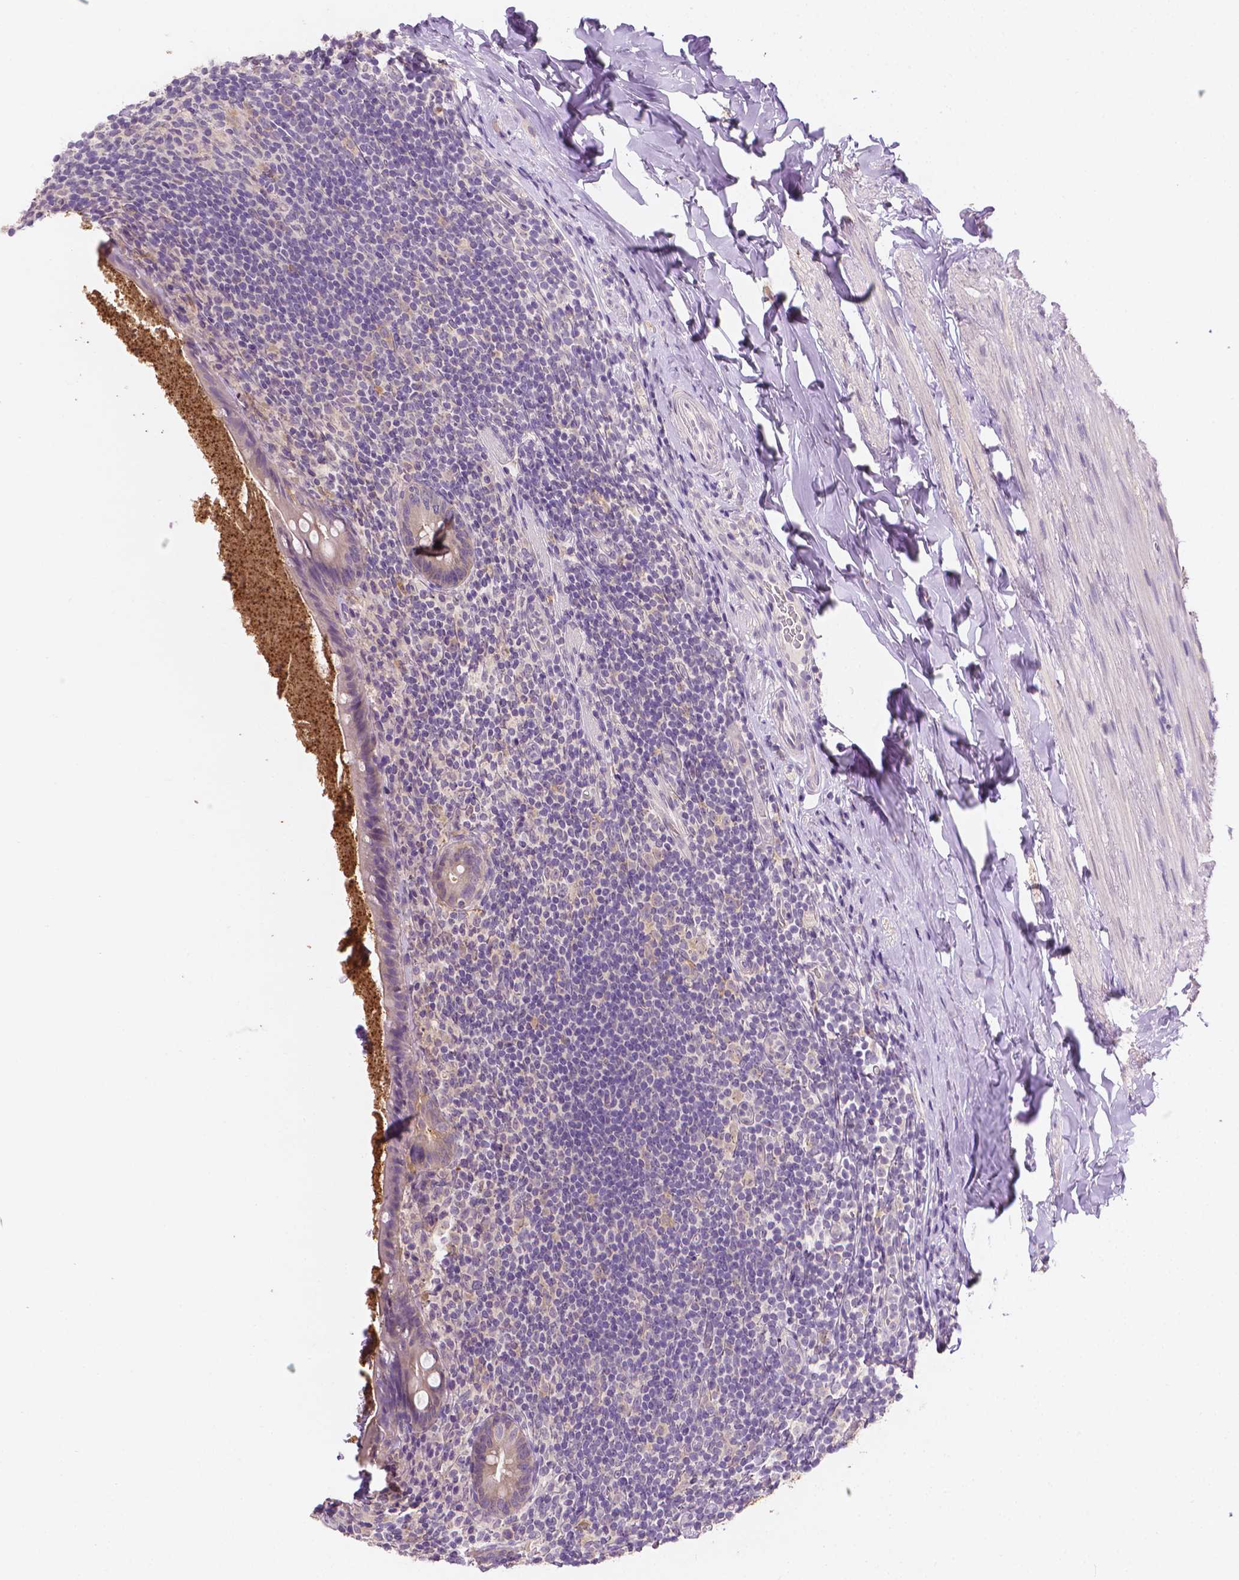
{"staining": {"intensity": "negative", "quantity": "none", "location": "none"}, "tissue": "appendix", "cell_type": "Glandular cells", "image_type": "normal", "snomed": [{"axis": "morphology", "description": "Normal tissue, NOS"}, {"axis": "topography", "description": "Appendix"}], "caption": "Immunohistochemistry photomicrograph of benign appendix: human appendix stained with DAB (3,3'-diaminobenzidine) displays no significant protein expression in glandular cells. Brightfield microscopy of immunohistochemistry (IHC) stained with DAB (brown) and hematoxylin (blue), captured at high magnification.", "gene": "FASN", "patient": {"sex": "male", "age": 47}}